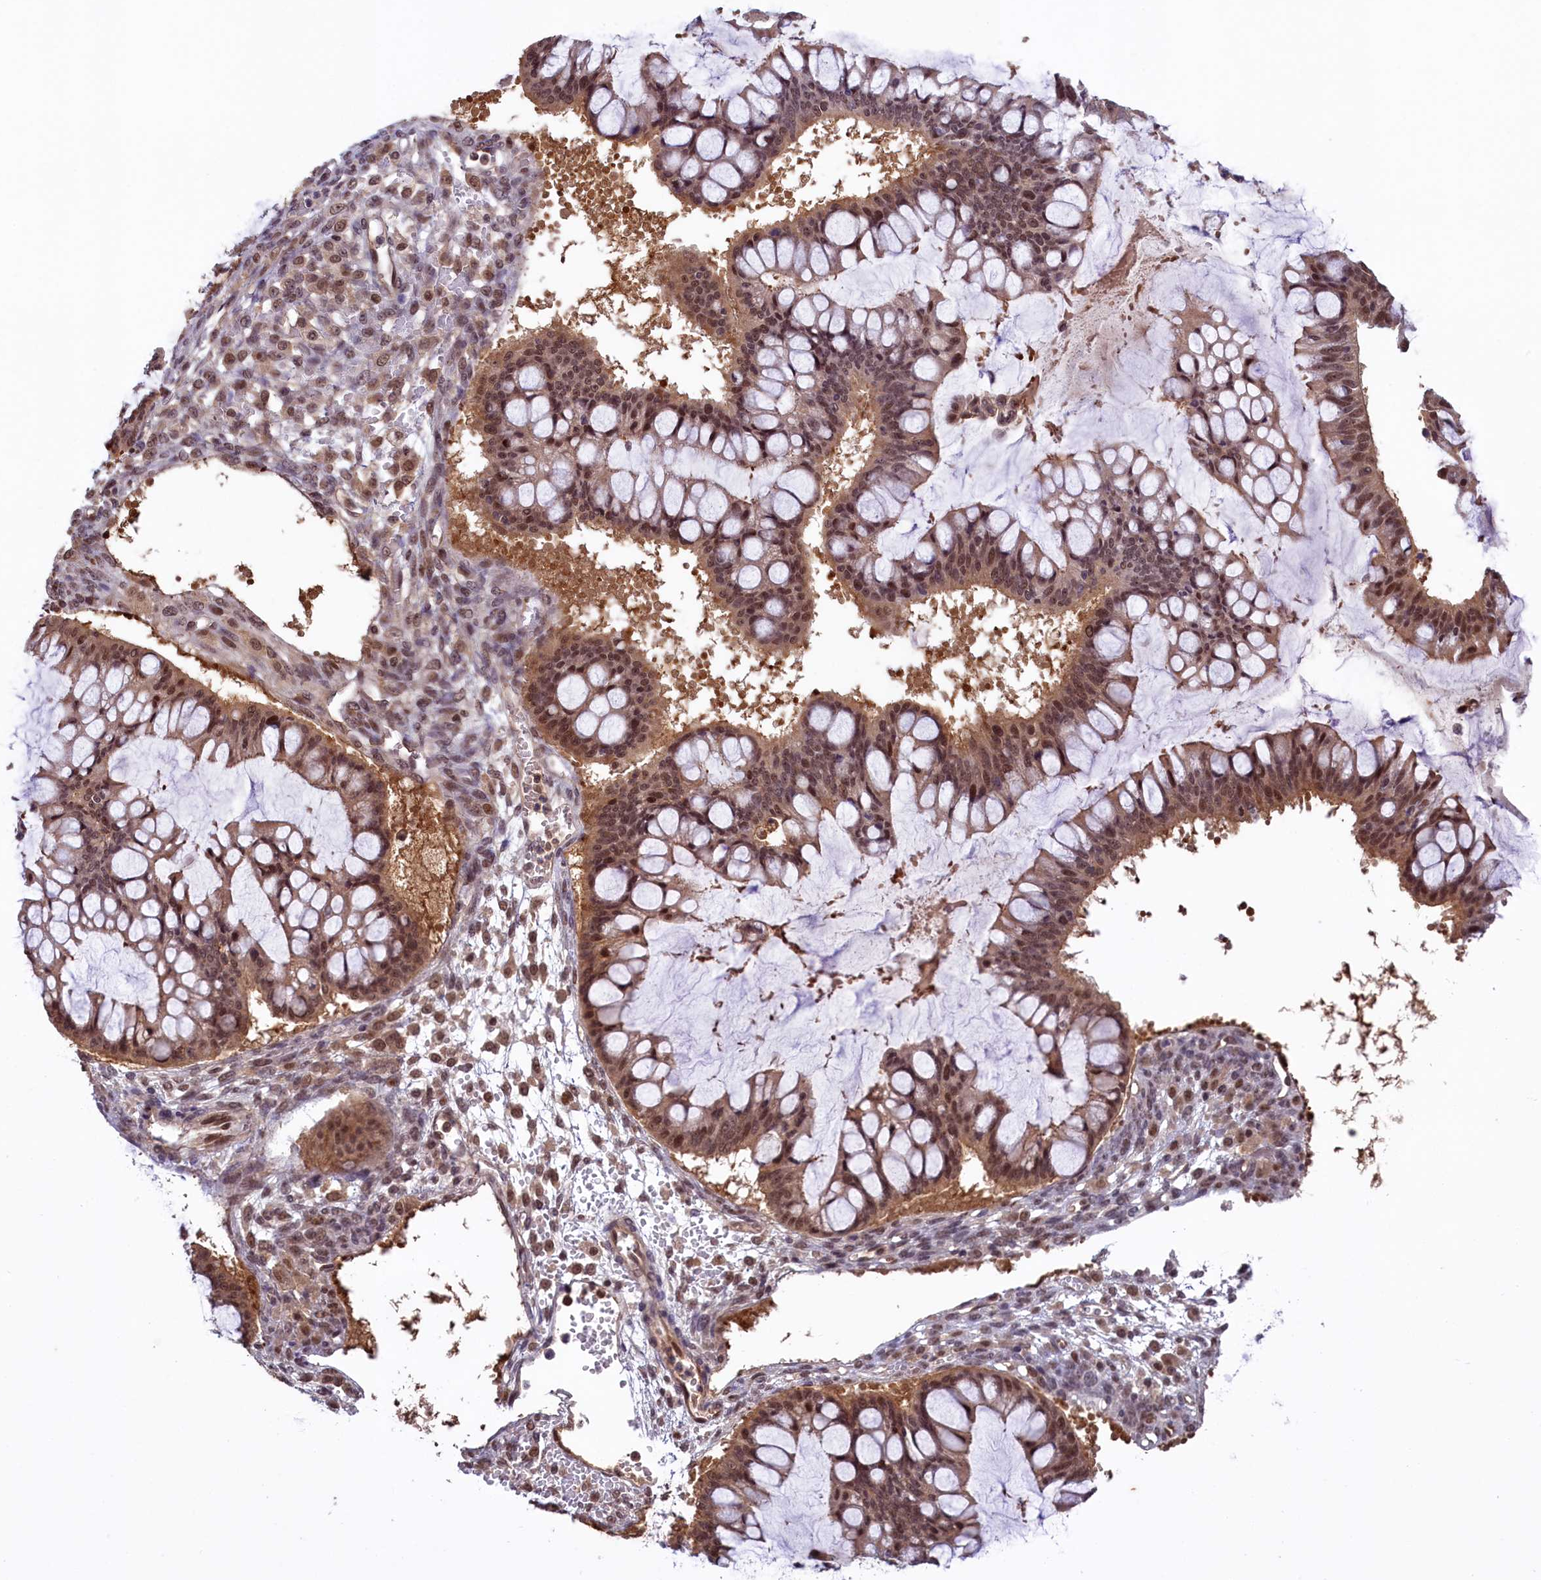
{"staining": {"intensity": "moderate", "quantity": ">75%", "location": "cytoplasmic/membranous,nuclear"}, "tissue": "ovarian cancer", "cell_type": "Tumor cells", "image_type": "cancer", "snomed": [{"axis": "morphology", "description": "Cystadenocarcinoma, mucinous, NOS"}, {"axis": "topography", "description": "Ovary"}], "caption": "IHC histopathology image of ovarian cancer stained for a protein (brown), which reveals medium levels of moderate cytoplasmic/membranous and nuclear expression in about >75% of tumor cells.", "gene": "SLC7A6OS", "patient": {"sex": "female", "age": 73}}